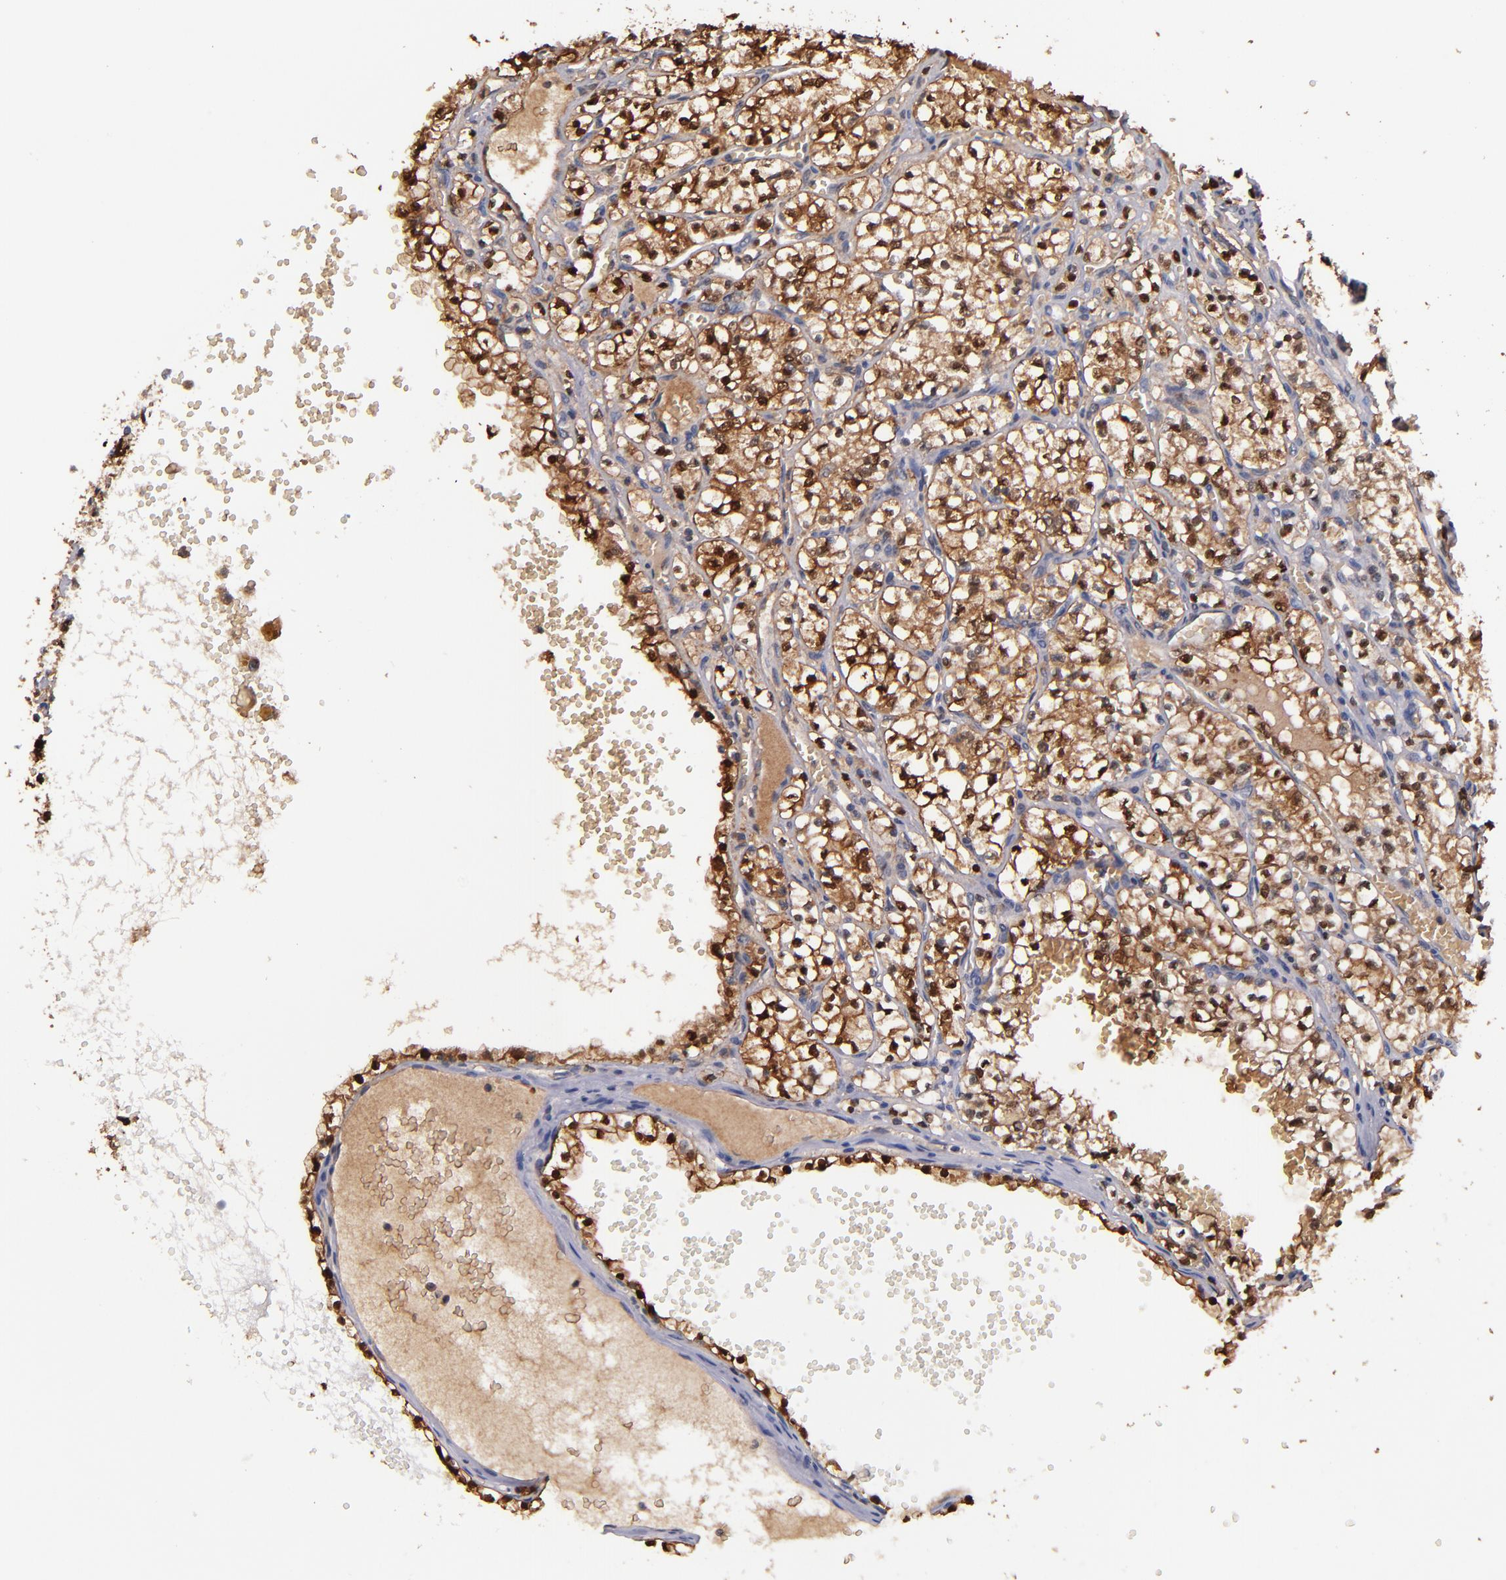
{"staining": {"intensity": "strong", "quantity": ">75%", "location": "cytoplasmic/membranous,nuclear"}, "tissue": "renal cancer", "cell_type": "Tumor cells", "image_type": "cancer", "snomed": [{"axis": "morphology", "description": "Adenocarcinoma, NOS"}, {"axis": "topography", "description": "Kidney"}], "caption": "Immunohistochemical staining of renal cancer (adenocarcinoma) demonstrates high levels of strong cytoplasmic/membranous and nuclear expression in approximately >75% of tumor cells.", "gene": "S100A1", "patient": {"sex": "male", "age": 61}}